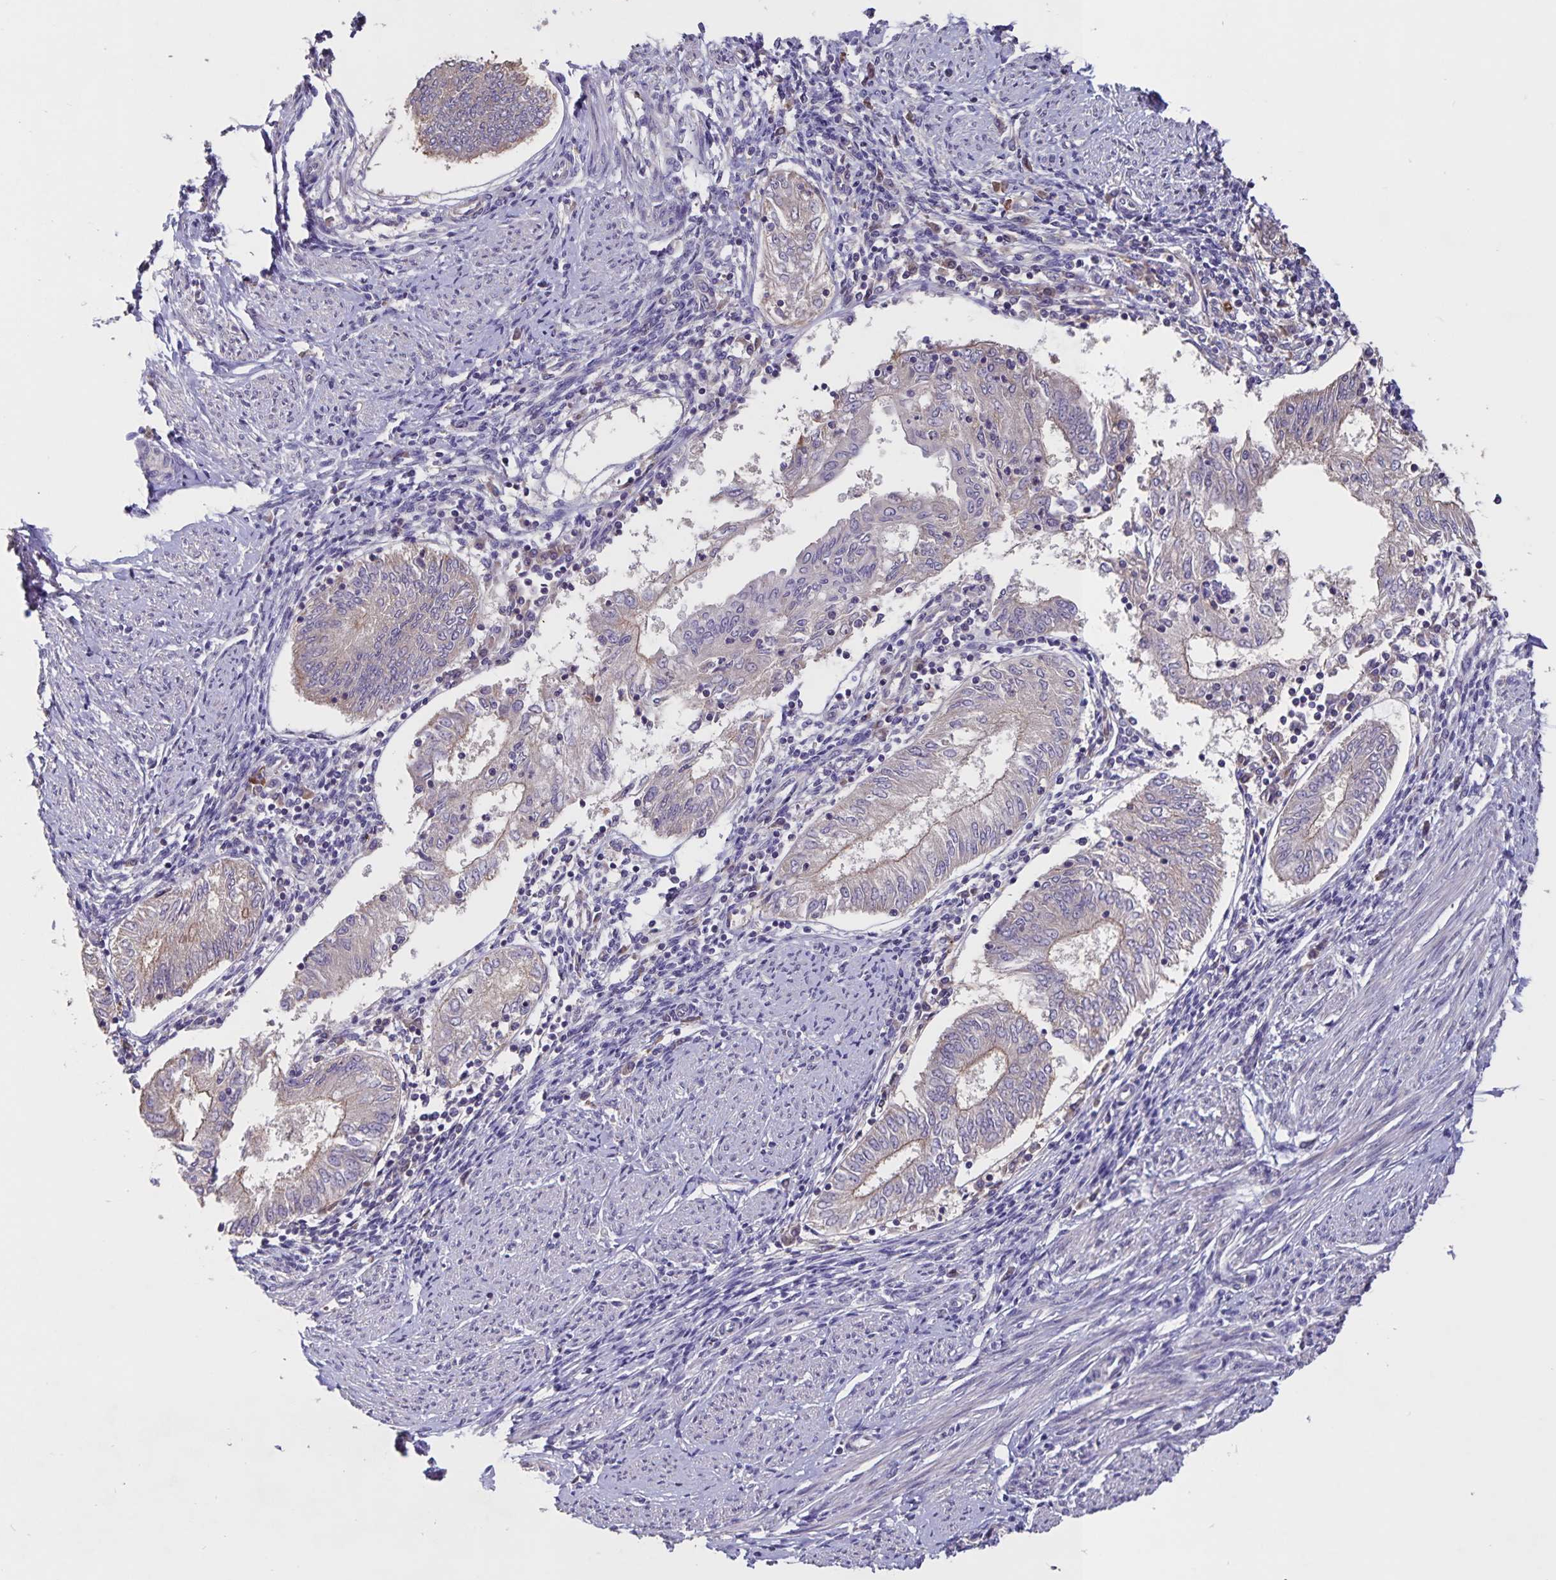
{"staining": {"intensity": "weak", "quantity": "<25%", "location": "cytoplasmic/membranous"}, "tissue": "endometrial cancer", "cell_type": "Tumor cells", "image_type": "cancer", "snomed": [{"axis": "morphology", "description": "Adenocarcinoma, NOS"}, {"axis": "topography", "description": "Endometrium"}], "caption": "This is an immunohistochemistry (IHC) micrograph of endometrial cancer (adenocarcinoma). There is no expression in tumor cells.", "gene": "FBXL16", "patient": {"sex": "female", "age": 68}}